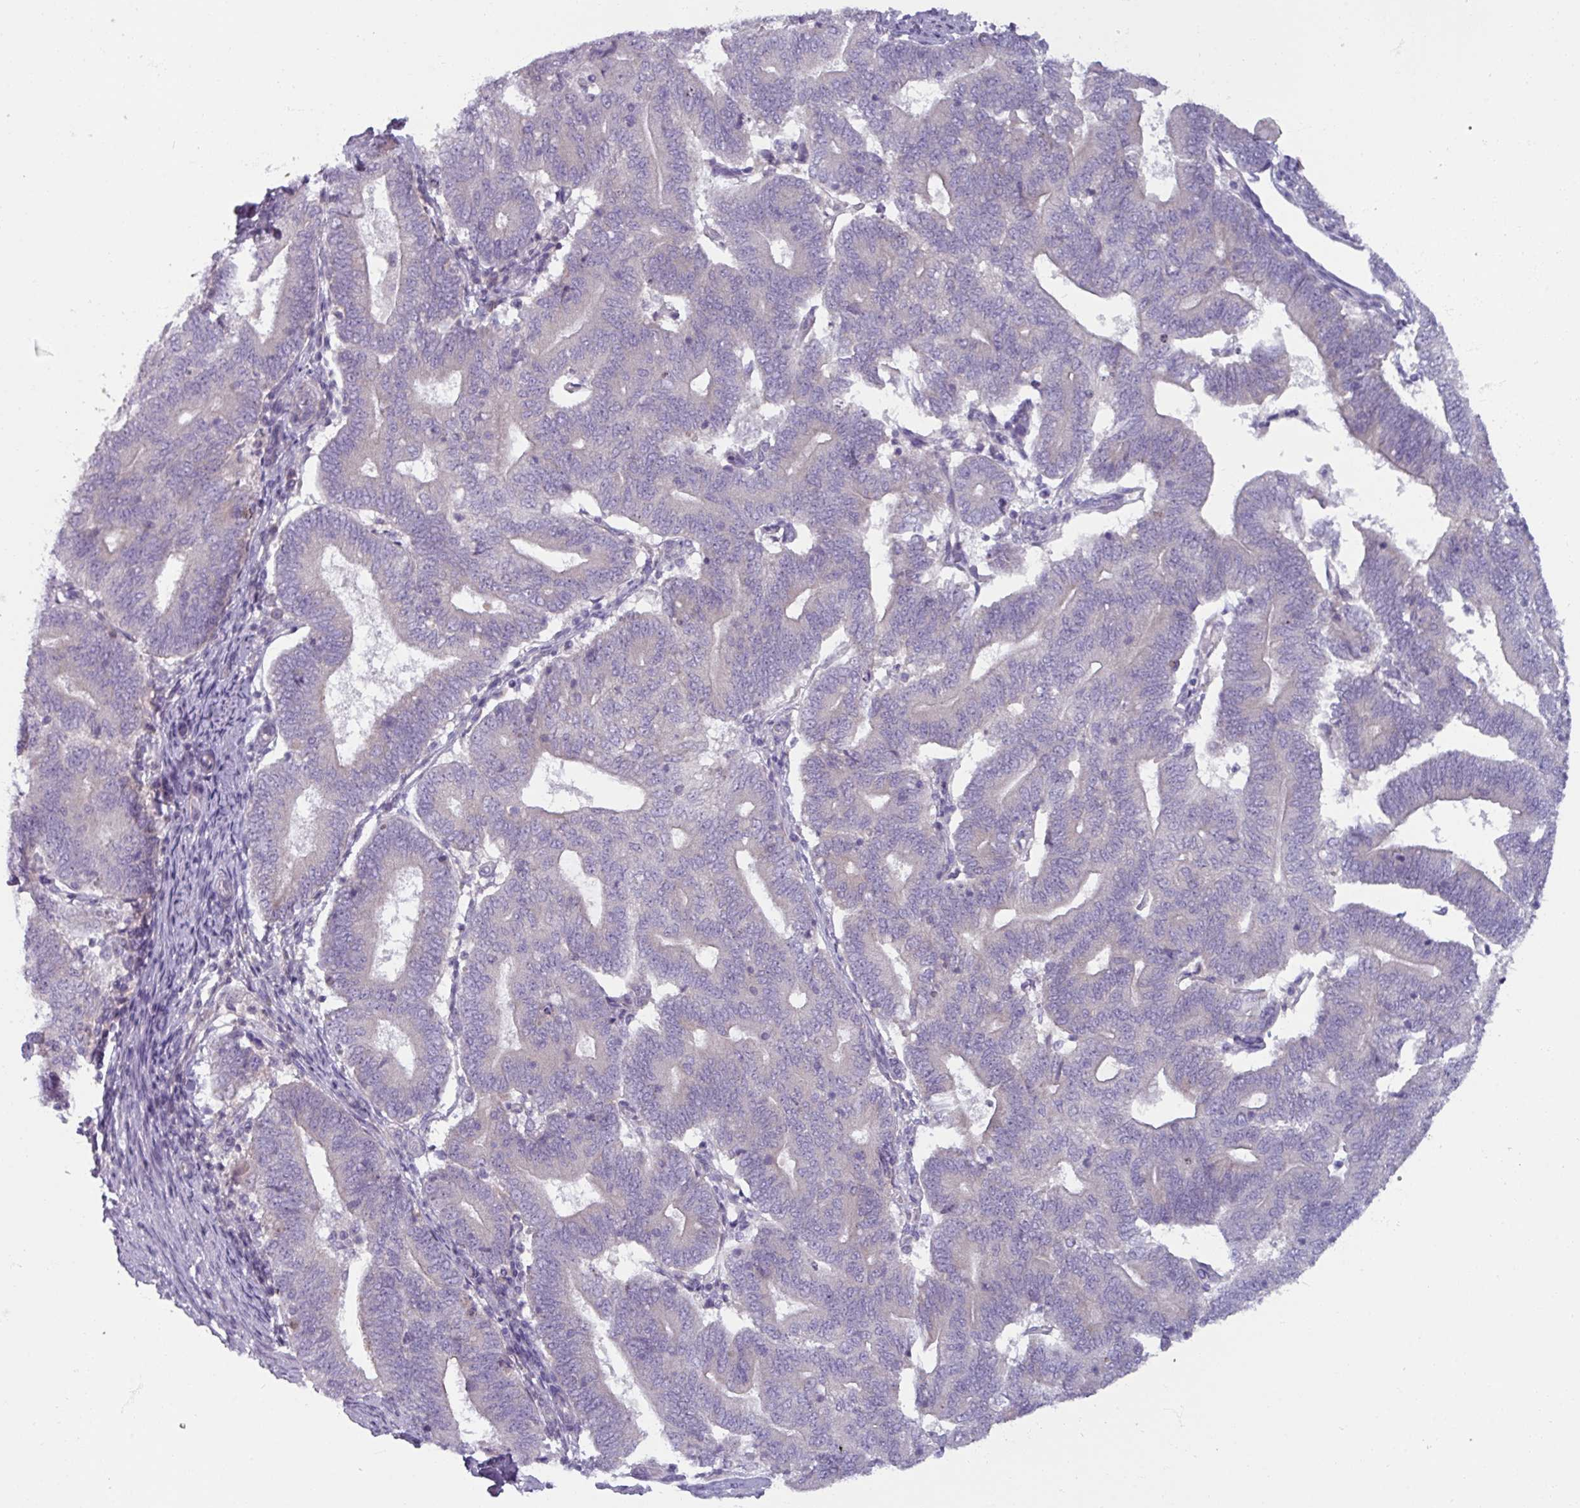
{"staining": {"intensity": "negative", "quantity": "none", "location": "none"}, "tissue": "endometrial cancer", "cell_type": "Tumor cells", "image_type": "cancer", "snomed": [{"axis": "morphology", "description": "Adenocarcinoma, NOS"}, {"axis": "topography", "description": "Endometrium"}], "caption": "The histopathology image demonstrates no significant staining in tumor cells of endometrial cancer (adenocarcinoma).", "gene": "SMIM11", "patient": {"sex": "female", "age": 70}}